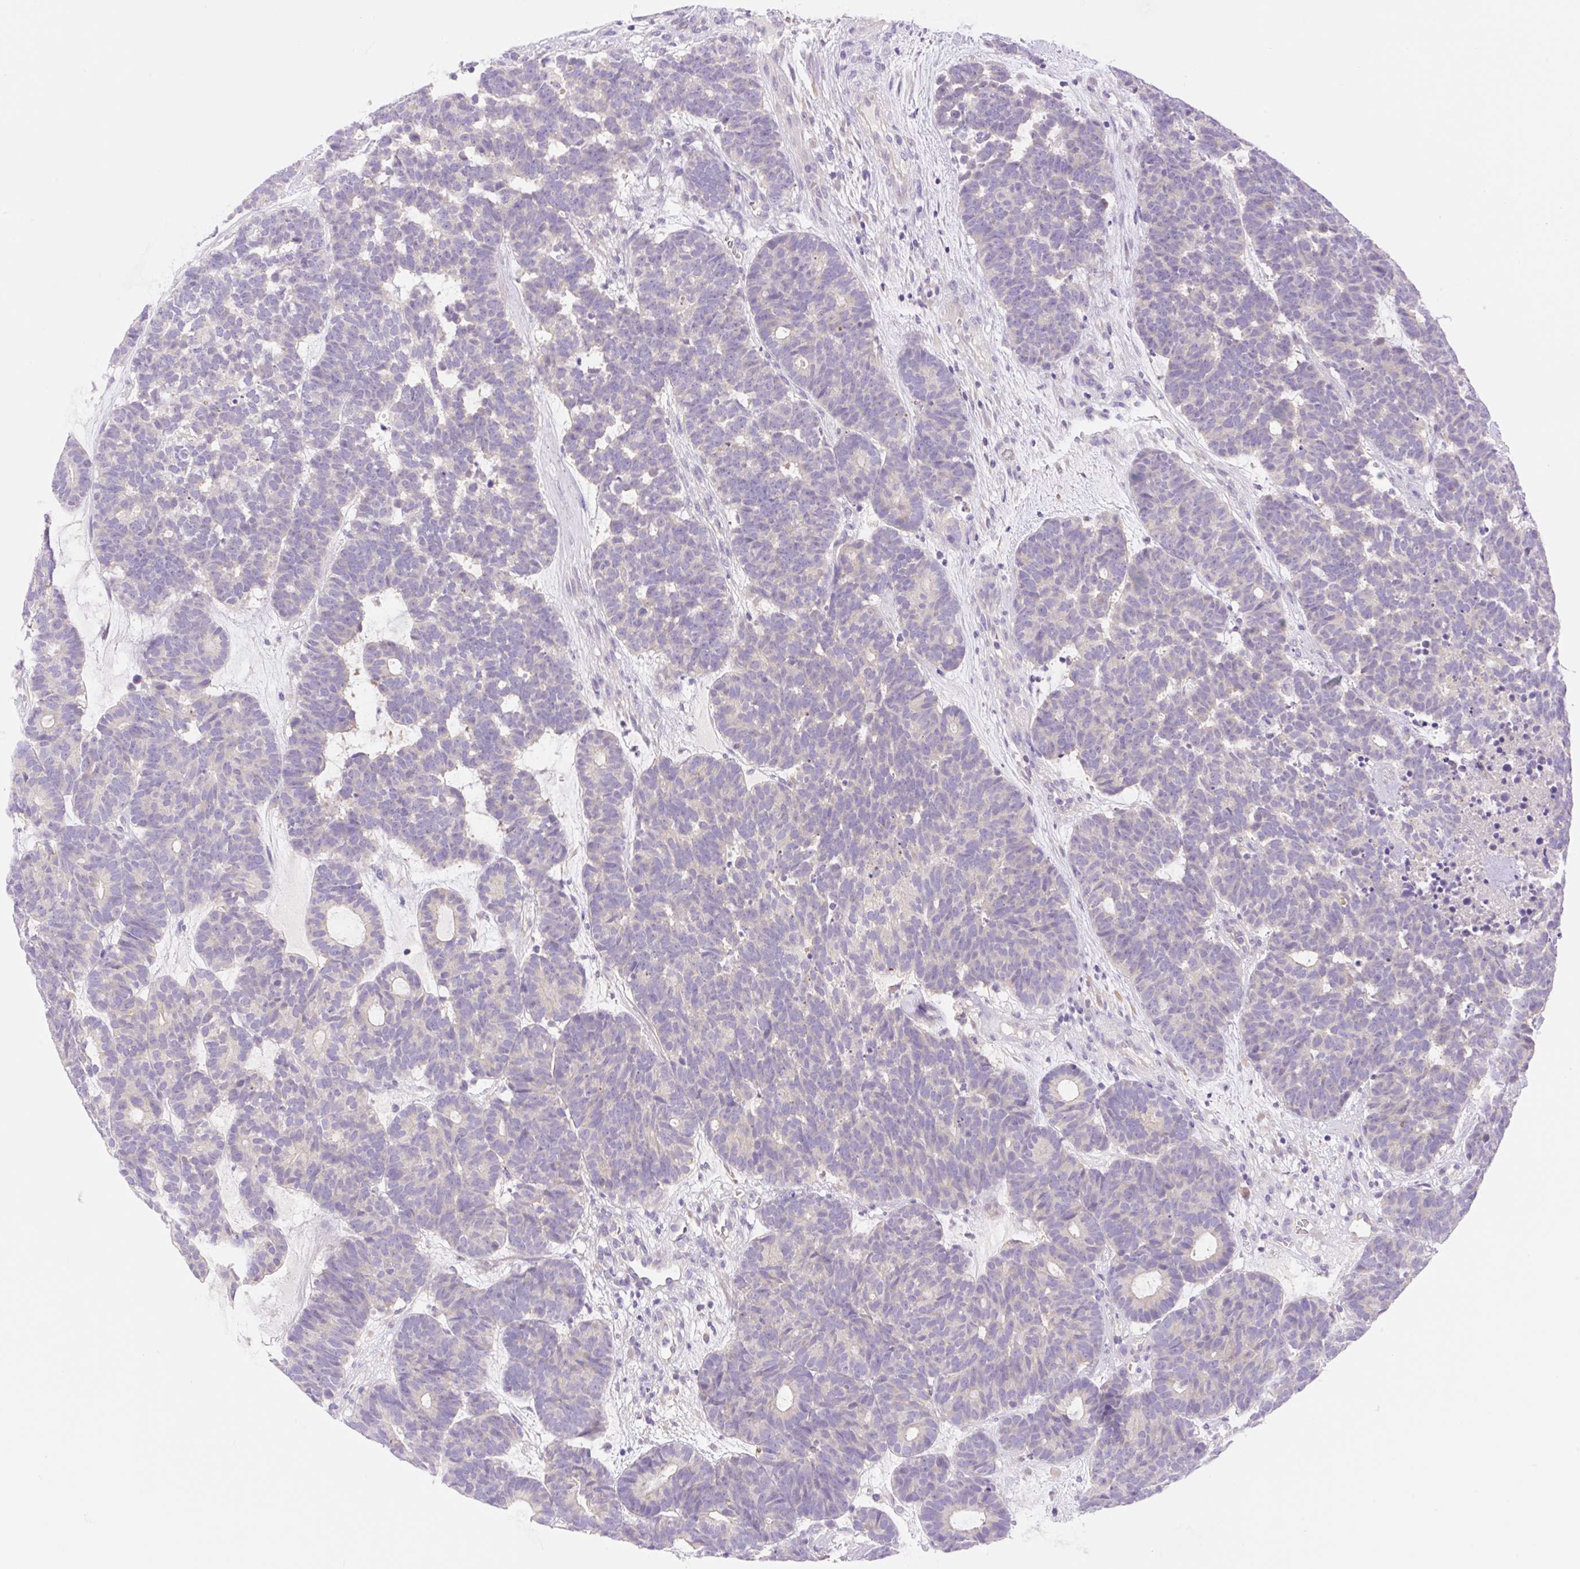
{"staining": {"intensity": "negative", "quantity": "none", "location": "none"}, "tissue": "head and neck cancer", "cell_type": "Tumor cells", "image_type": "cancer", "snomed": [{"axis": "morphology", "description": "Adenocarcinoma, NOS"}, {"axis": "topography", "description": "Head-Neck"}], "caption": "Immunohistochemistry (IHC) image of neoplastic tissue: head and neck cancer stained with DAB (3,3'-diaminobenzidine) shows no significant protein positivity in tumor cells.", "gene": "DENND5A", "patient": {"sex": "female", "age": 81}}